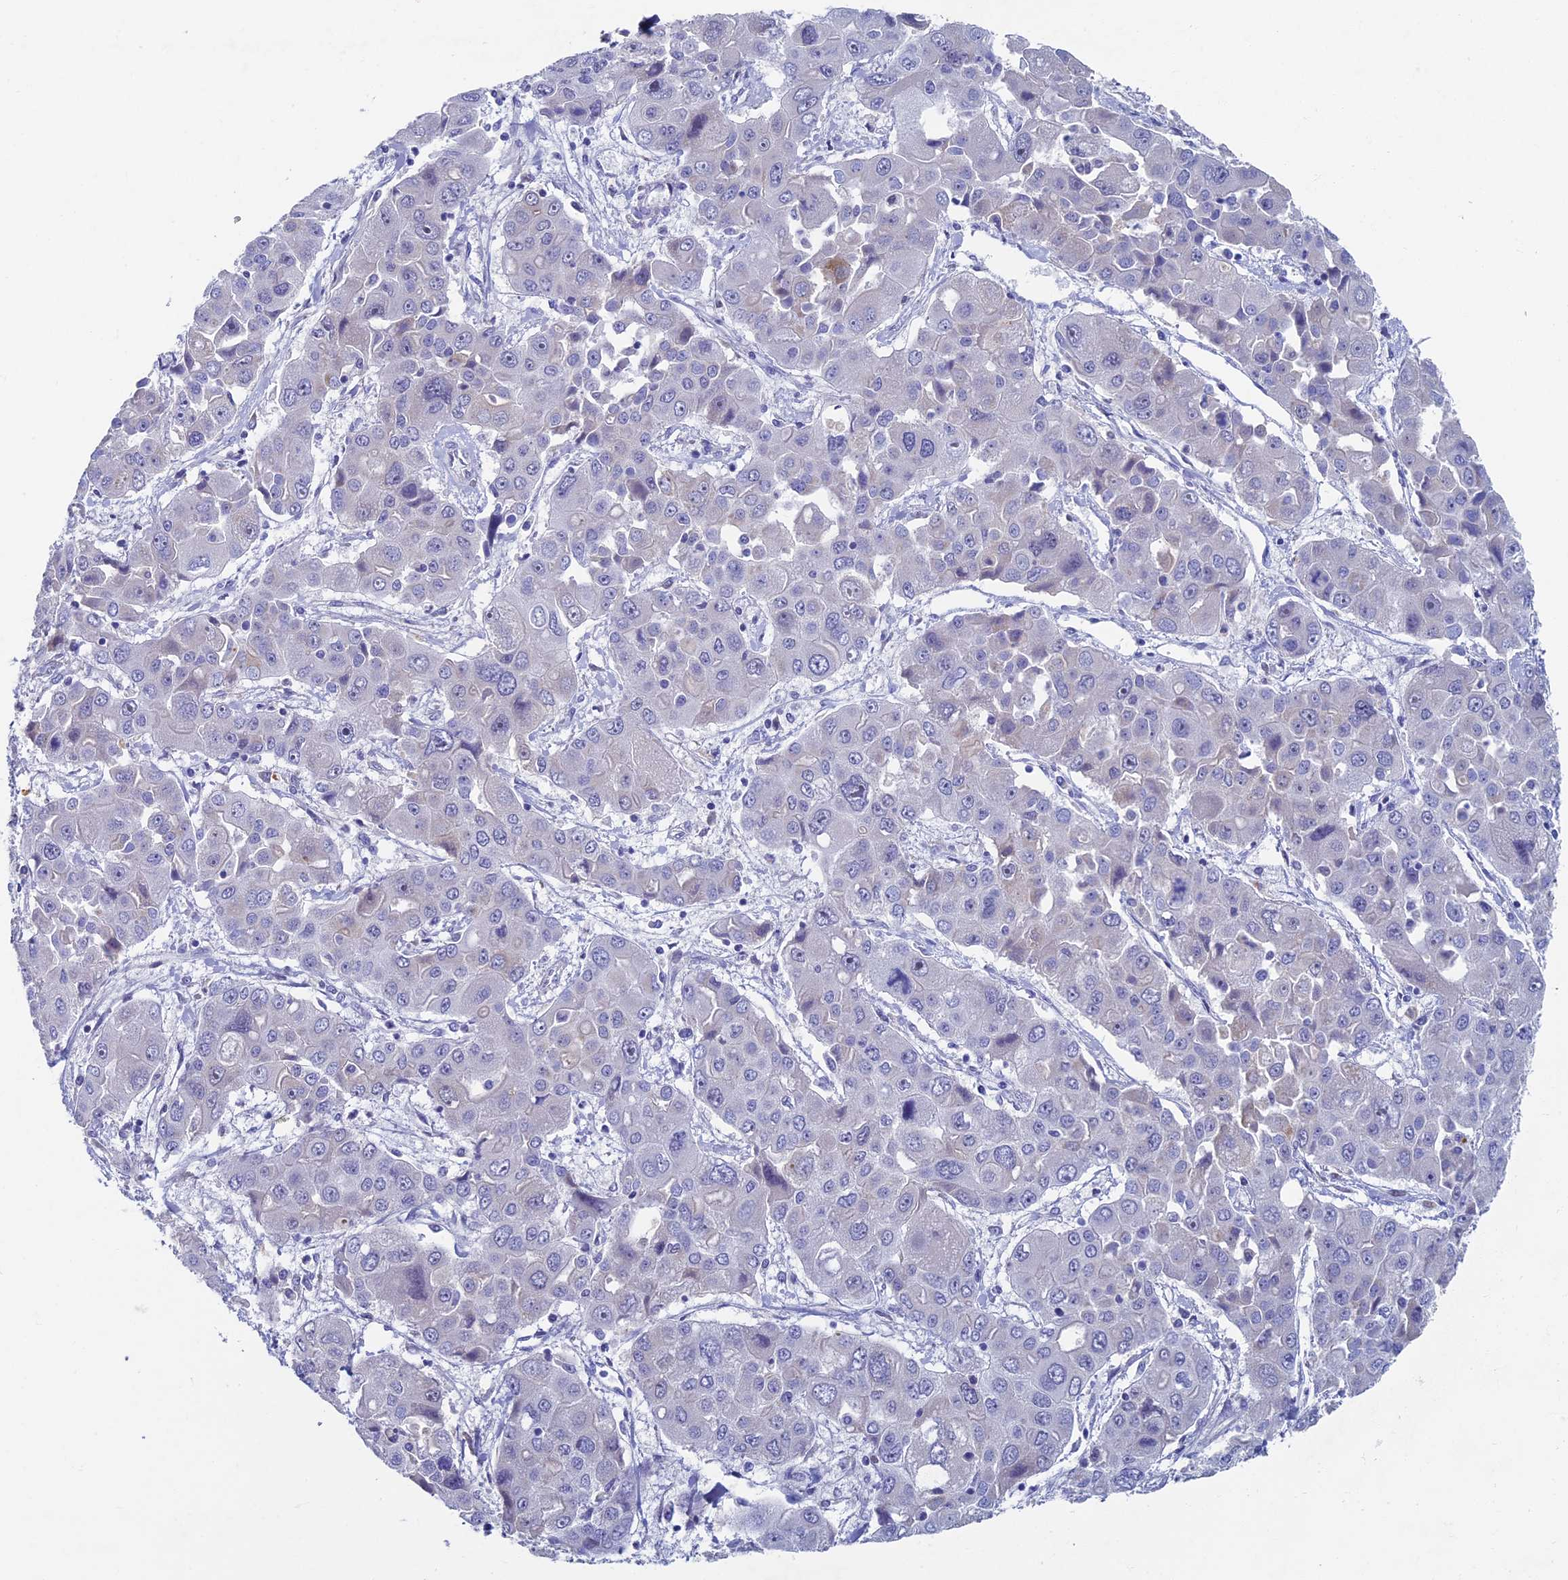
{"staining": {"intensity": "negative", "quantity": "none", "location": "none"}, "tissue": "liver cancer", "cell_type": "Tumor cells", "image_type": "cancer", "snomed": [{"axis": "morphology", "description": "Cholangiocarcinoma"}, {"axis": "topography", "description": "Liver"}], "caption": "Cholangiocarcinoma (liver) stained for a protein using immunohistochemistry (IHC) demonstrates no staining tumor cells.", "gene": "OAT", "patient": {"sex": "male", "age": 67}}